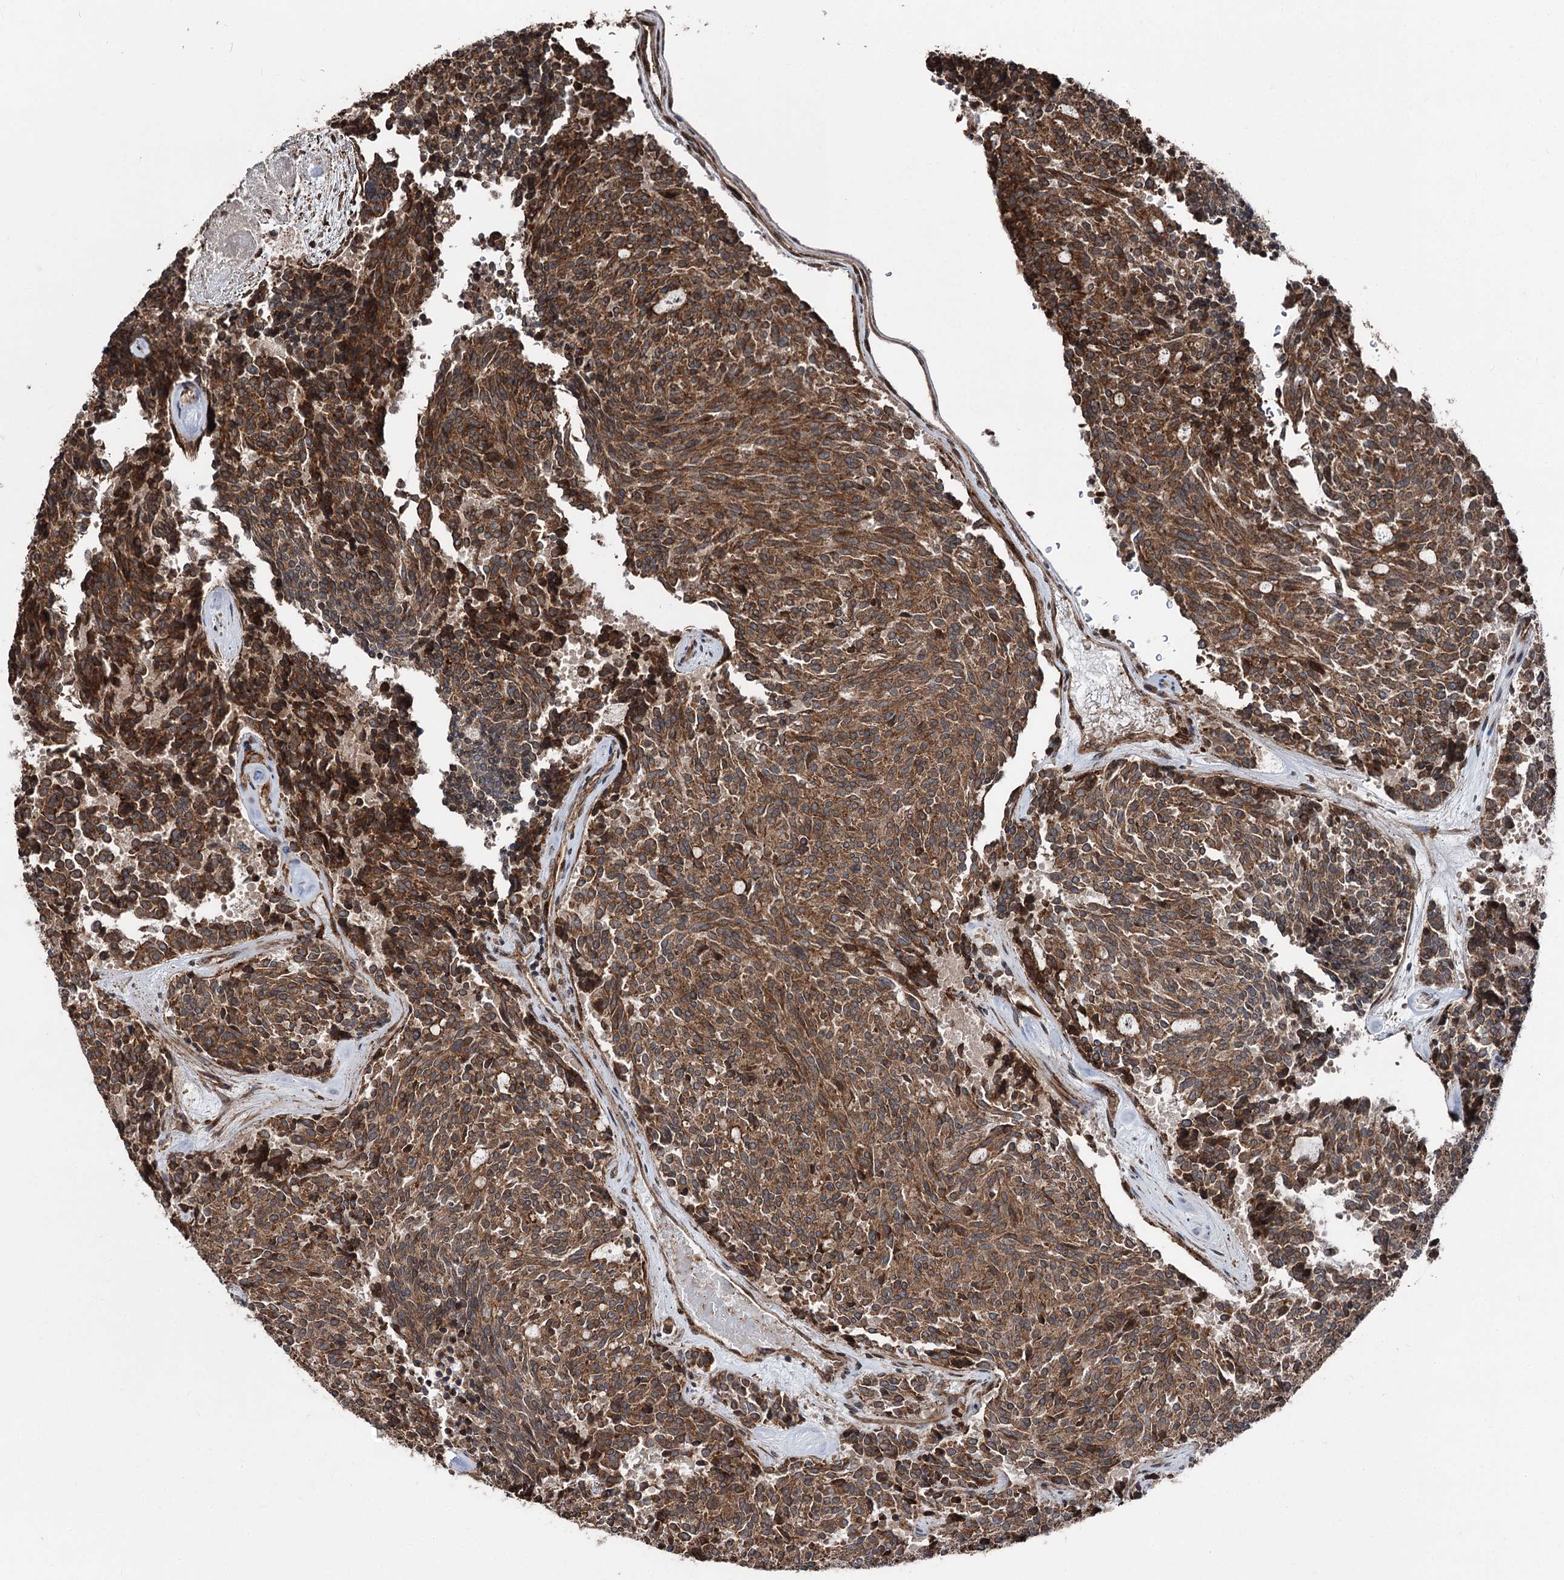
{"staining": {"intensity": "moderate", "quantity": ">75%", "location": "cytoplasmic/membranous"}, "tissue": "carcinoid", "cell_type": "Tumor cells", "image_type": "cancer", "snomed": [{"axis": "morphology", "description": "Carcinoid, malignant, NOS"}, {"axis": "topography", "description": "Pancreas"}], "caption": "The photomicrograph demonstrates a brown stain indicating the presence of a protein in the cytoplasmic/membranous of tumor cells in carcinoid.", "gene": "ITFG2", "patient": {"sex": "female", "age": 54}}